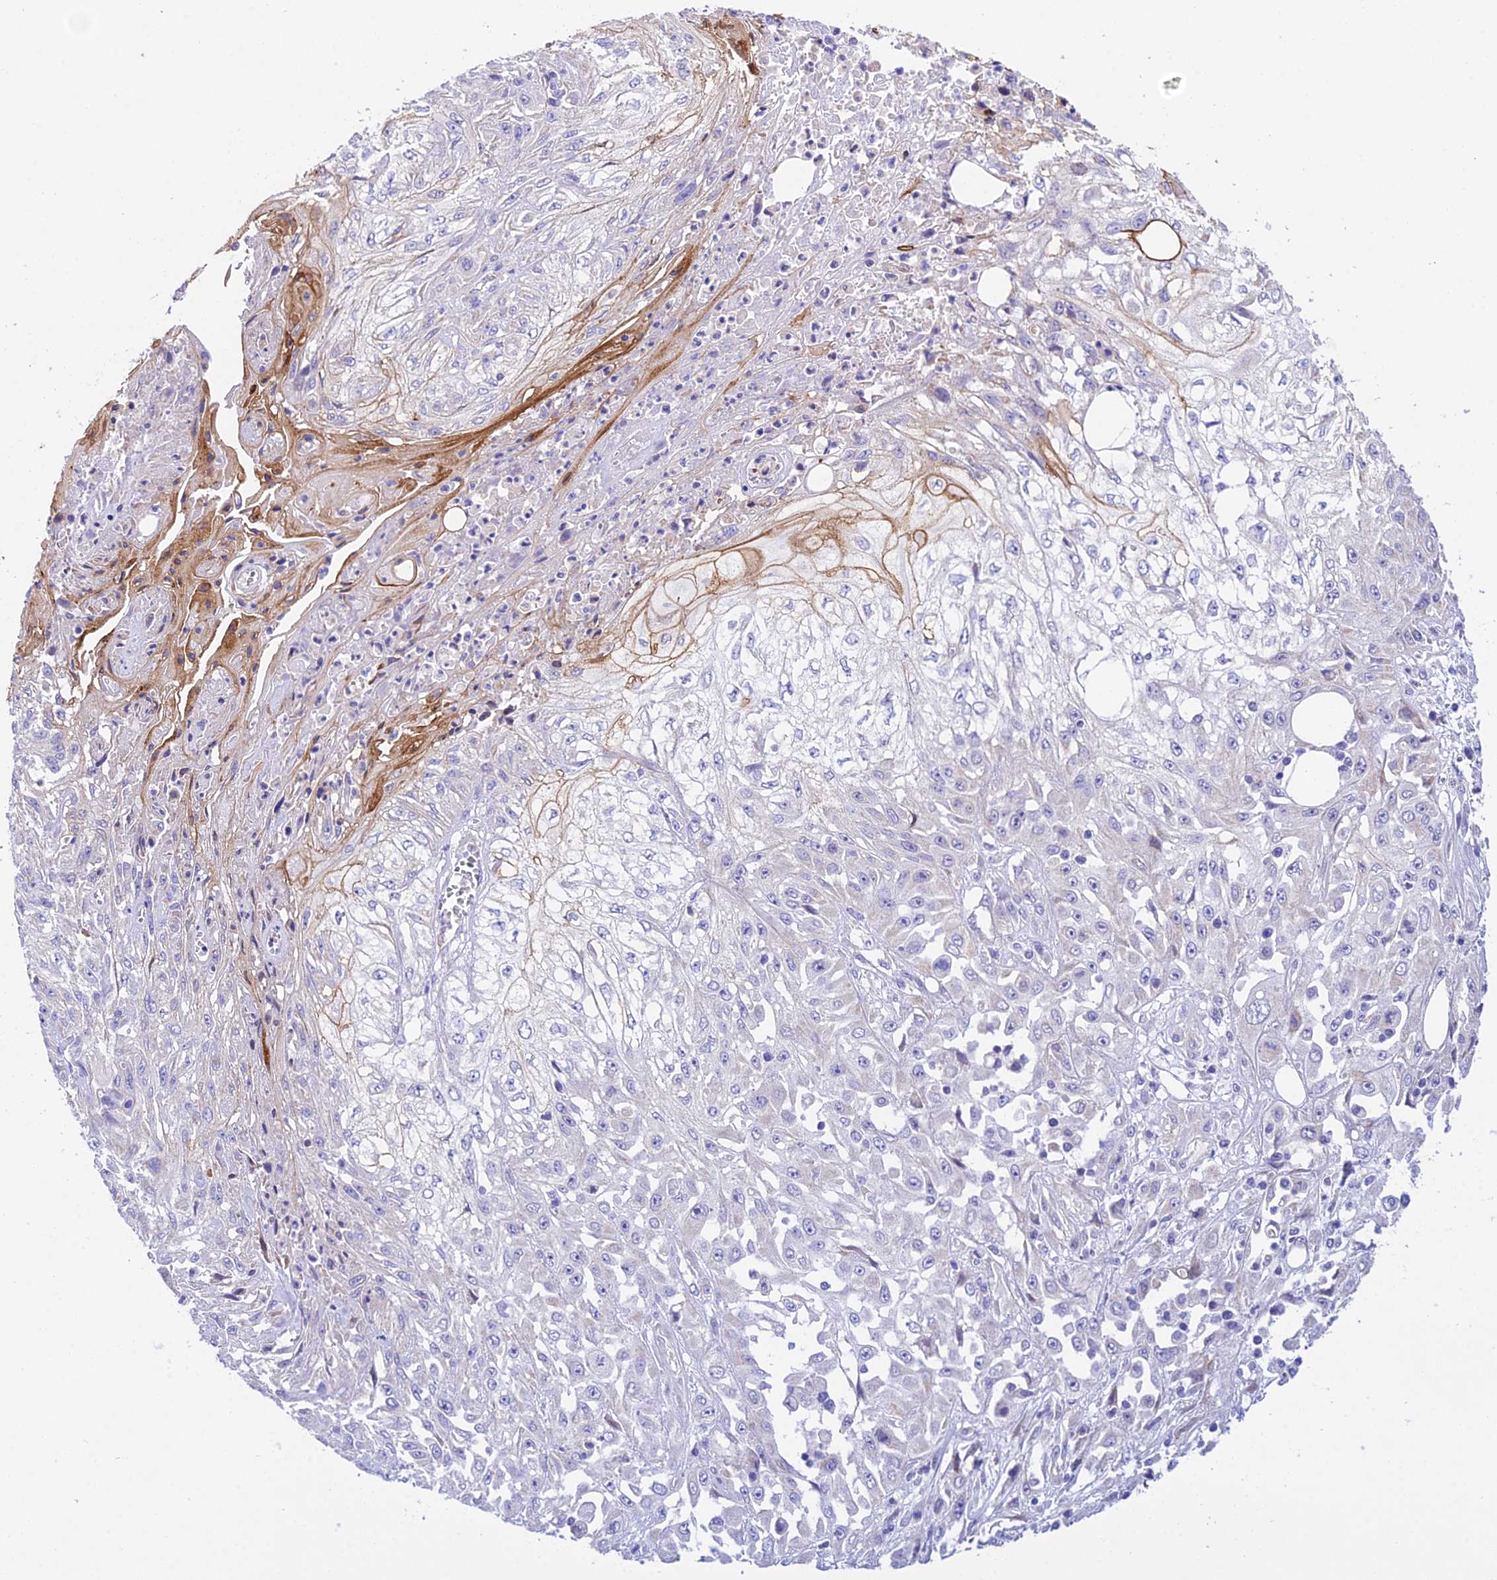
{"staining": {"intensity": "negative", "quantity": "none", "location": "none"}, "tissue": "skin cancer", "cell_type": "Tumor cells", "image_type": "cancer", "snomed": [{"axis": "morphology", "description": "Squamous cell carcinoma, NOS"}, {"axis": "morphology", "description": "Squamous cell carcinoma, metastatic, NOS"}, {"axis": "topography", "description": "Skin"}, {"axis": "topography", "description": "Lymph node"}], "caption": "This is an immunohistochemistry micrograph of metastatic squamous cell carcinoma (skin). There is no positivity in tumor cells.", "gene": "TRIM43B", "patient": {"sex": "male", "age": 75}}